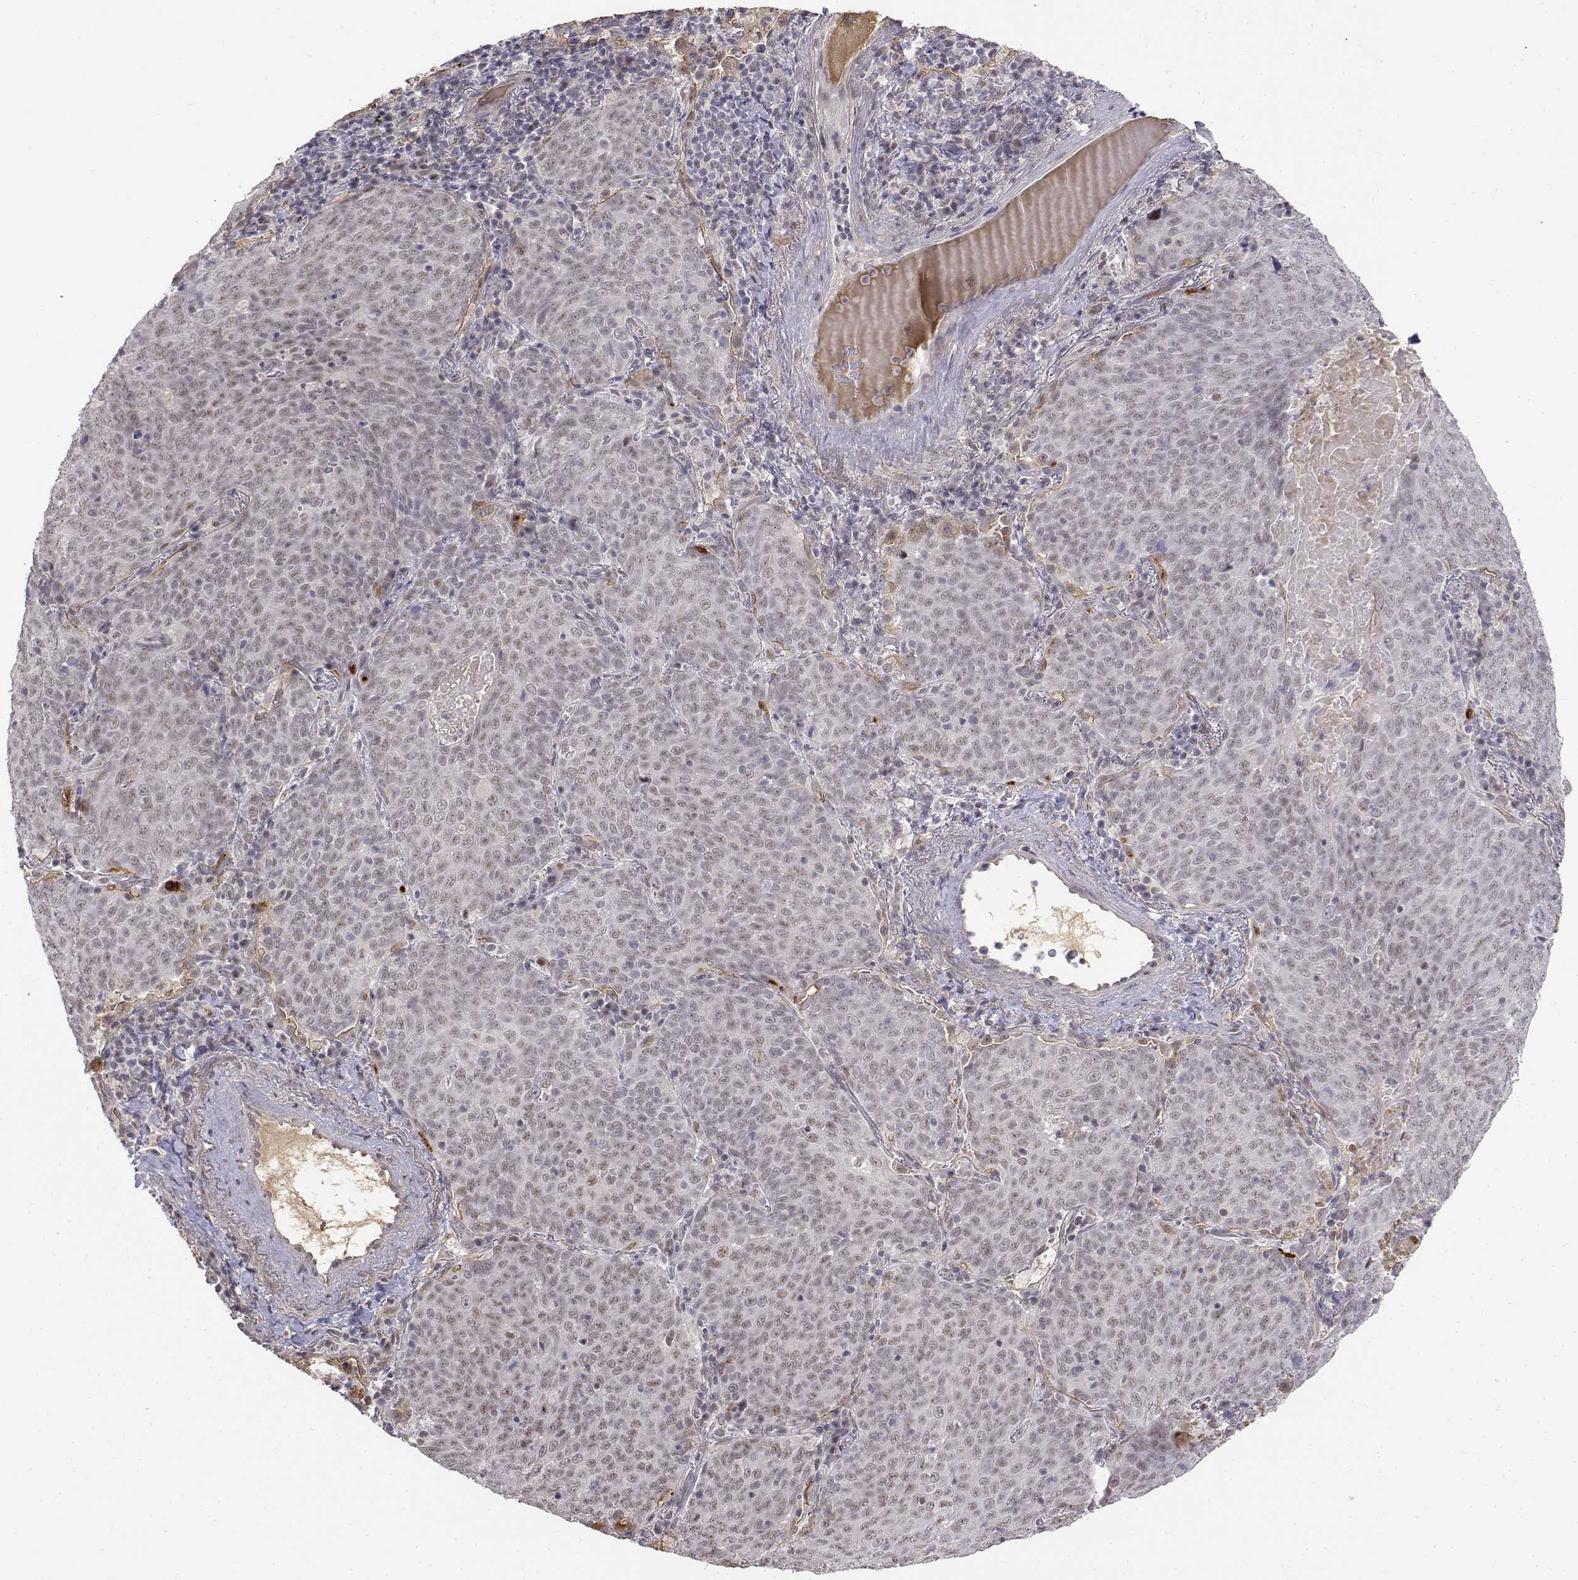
{"staining": {"intensity": "negative", "quantity": "none", "location": "none"}, "tissue": "lung cancer", "cell_type": "Tumor cells", "image_type": "cancer", "snomed": [{"axis": "morphology", "description": "Squamous cell carcinoma, NOS"}, {"axis": "topography", "description": "Lung"}], "caption": "Tumor cells show no significant protein expression in lung cancer.", "gene": "ITGA7", "patient": {"sex": "male", "age": 82}}